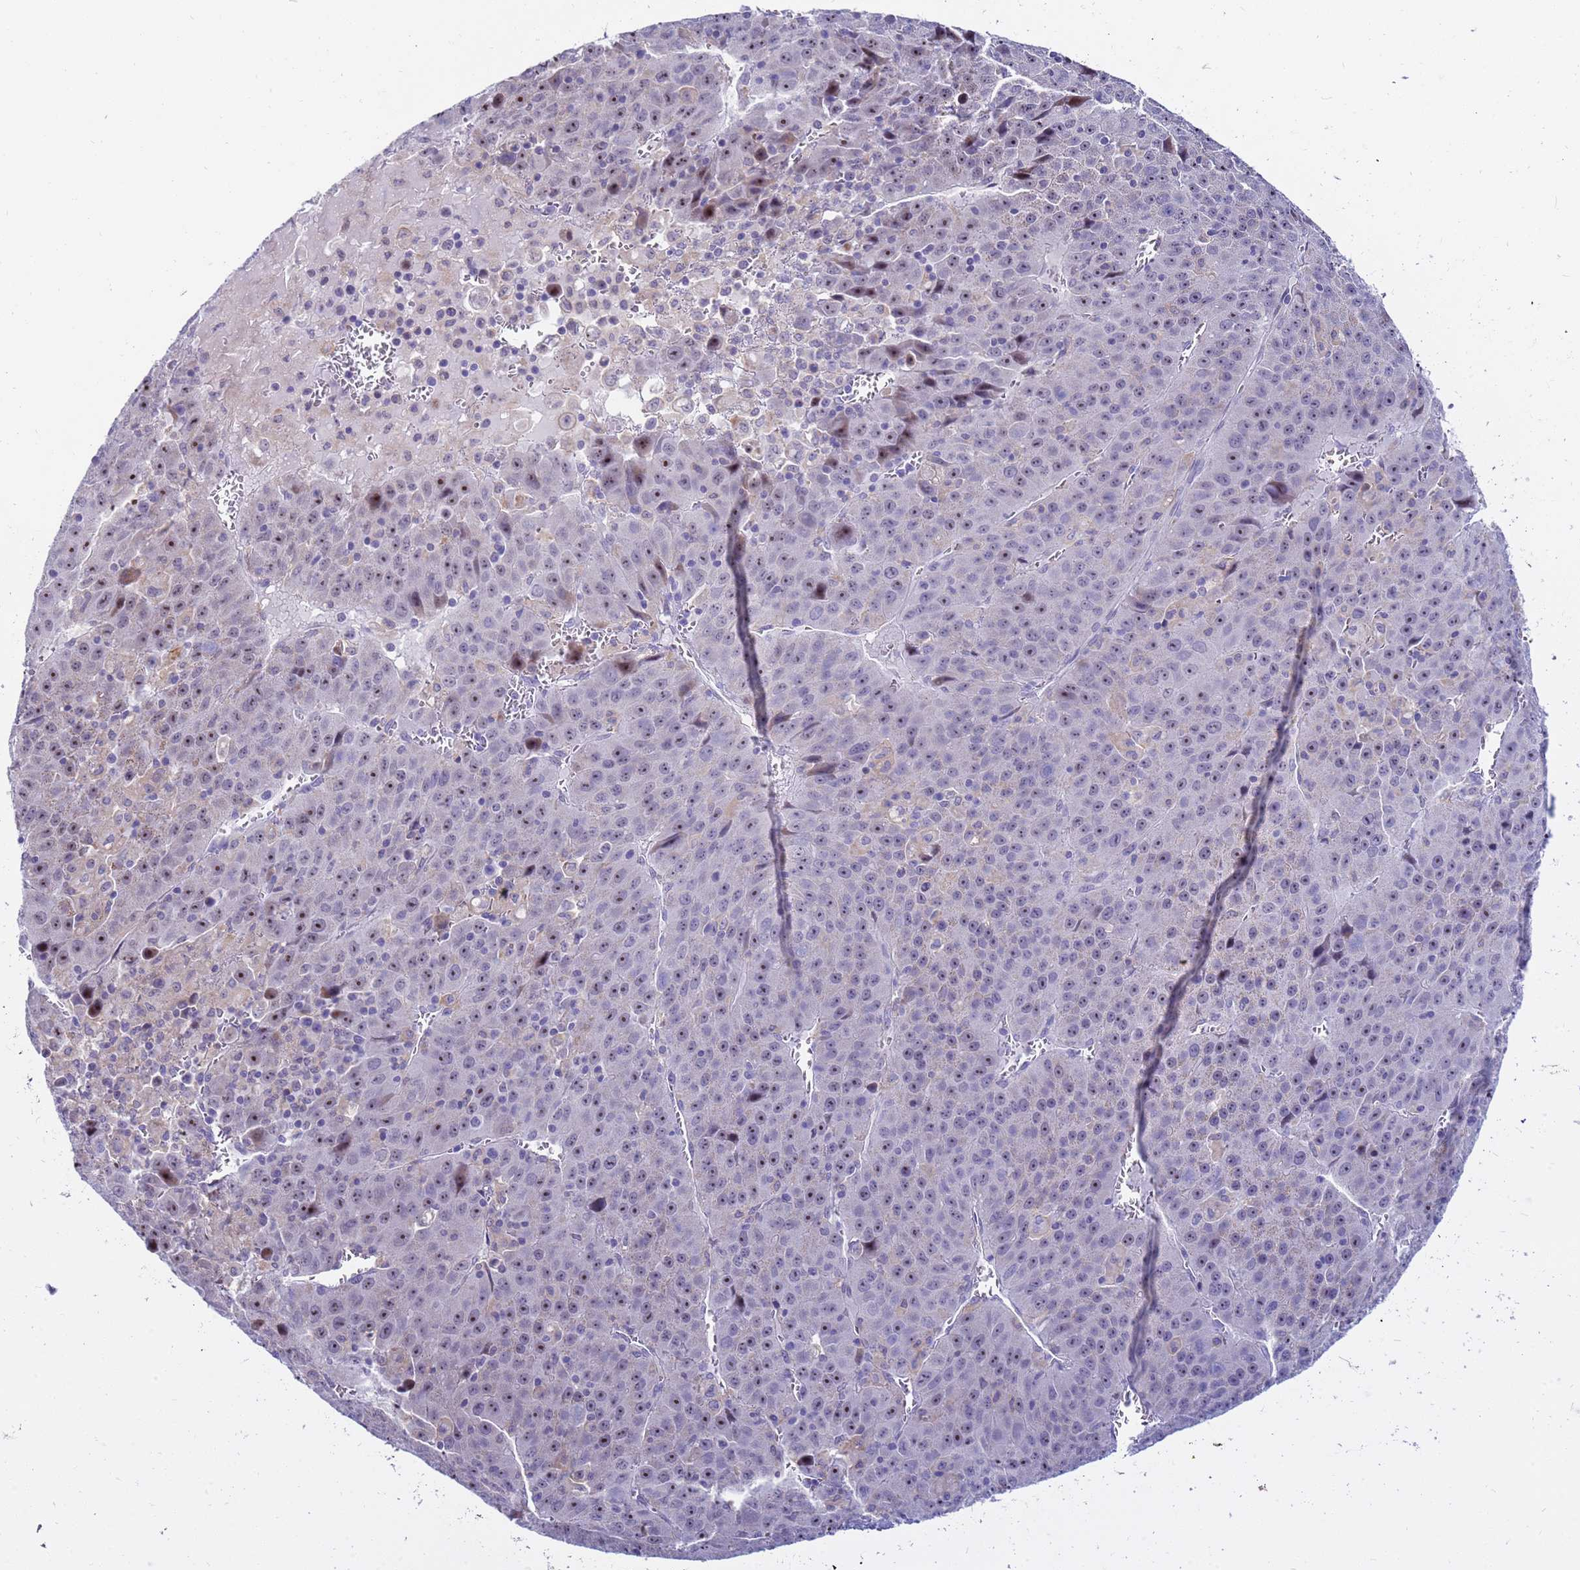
{"staining": {"intensity": "moderate", "quantity": "25%-75%", "location": "nuclear"}, "tissue": "liver cancer", "cell_type": "Tumor cells", "image_type": "cancer", "snomed": [{"axis": "morphology", "description": "Carcinoma, Hepatocellular, NOS"}, {"axis": "topography", "description": "Liver"}], "caption": "Tumor cells show medium levels of moderate nuclear expression in approximately 25%-75% of cells in liver cancer.", "gene": "LRATD1", "patient": {"sex": "female", "age": 53}}